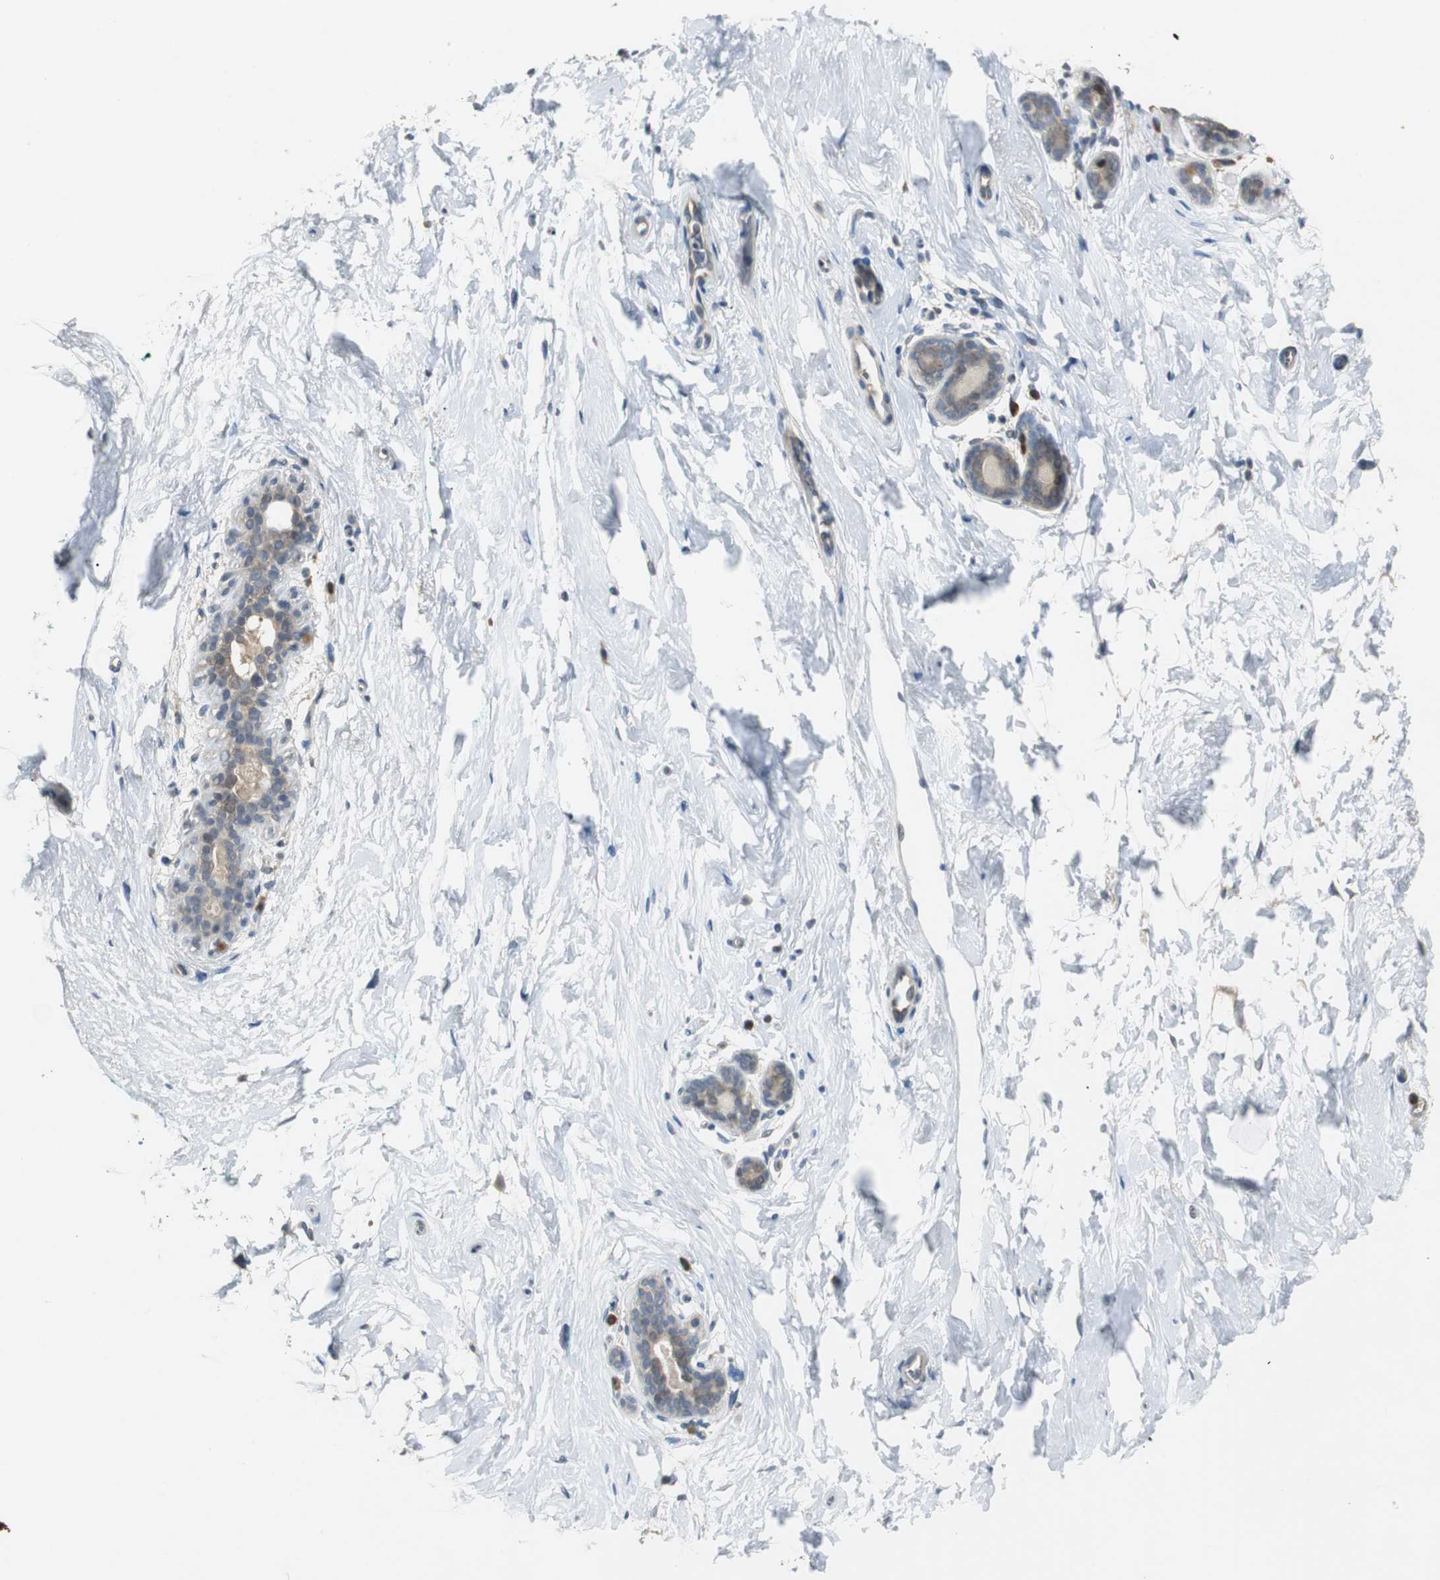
{"staining": {"intensity": "negative", "quantity": "none", "location": "none"}, "tissue": "breast", "cell_type": "Adipocytes", "image_type": "normal", "snomed": [{"axis": "morphology", "description": "Normal tissue, NOS"}, {"axis": "topography", "description": "Breast"}], "caption": "Immunohistochemistry photomicrograph of benign breast stained for a protein (brown), which demonstrates no expression in adipocytes. The staining was performed using DAB (3,3'-diaminobenzidine) to visualize the protein expression in brown, while the nuclei were stained in blue with hematoxylin (Magnification: 20x).", "gene": "MYT1", "patient": {"sex": "female", "age": 52}}